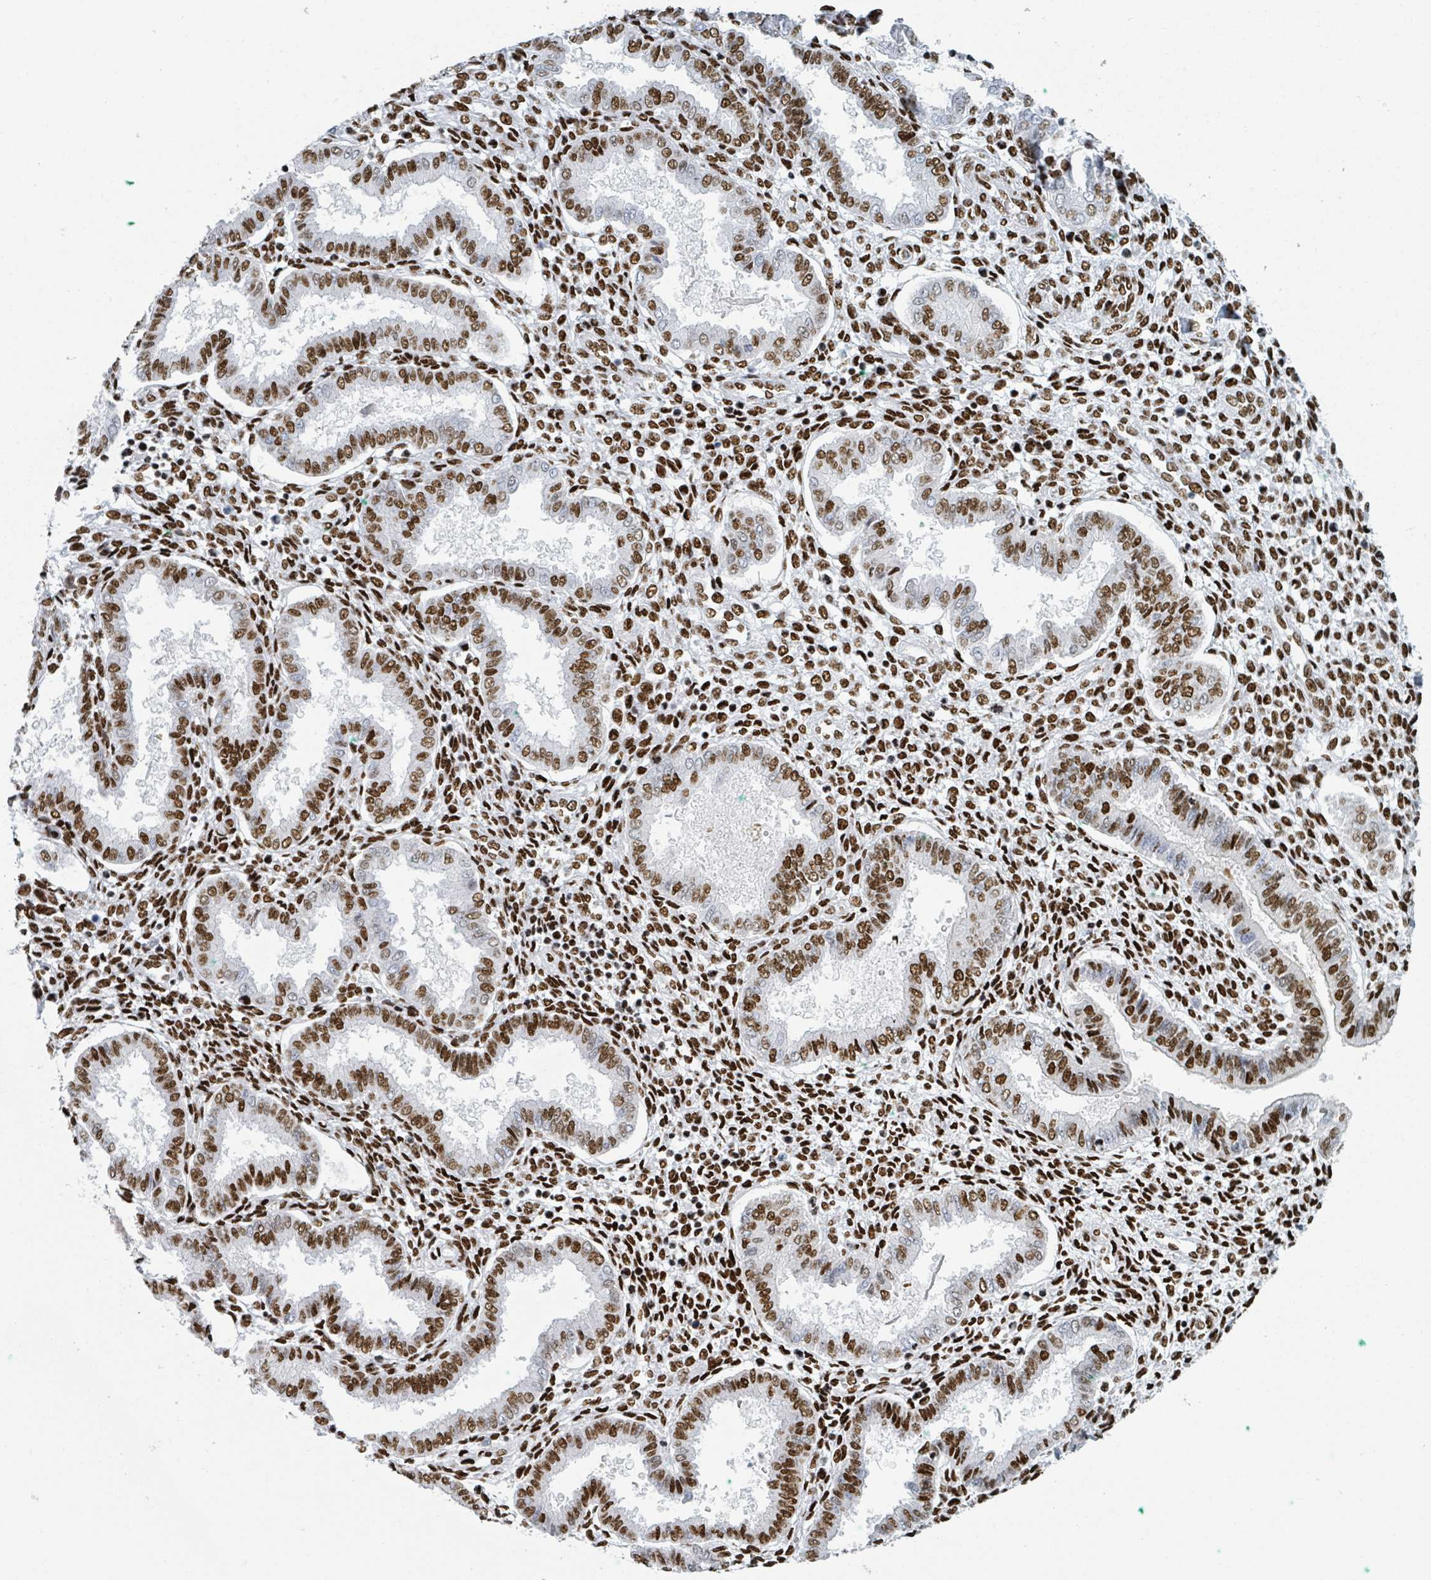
{"staining": {"intensity": "strong", "quantity": ">75%", "location": "nuclear"}, "tissue": "endometrium", "cell_type": "Cells in endometrial stroma", "image_type": "normal", "snomed": [{"axis": "morphology", "description": "Normal tissue, NOS"}, {"axis": "topography", "description": "Endometrium"}], "caption": "Brown immunohistochemical staining in normal human endometrium displays strong nuclear expression in approximately >75% of cells in endometrial stroma.", "gene": "DHX16", "patient": {"sex": "female", "age": 24}}